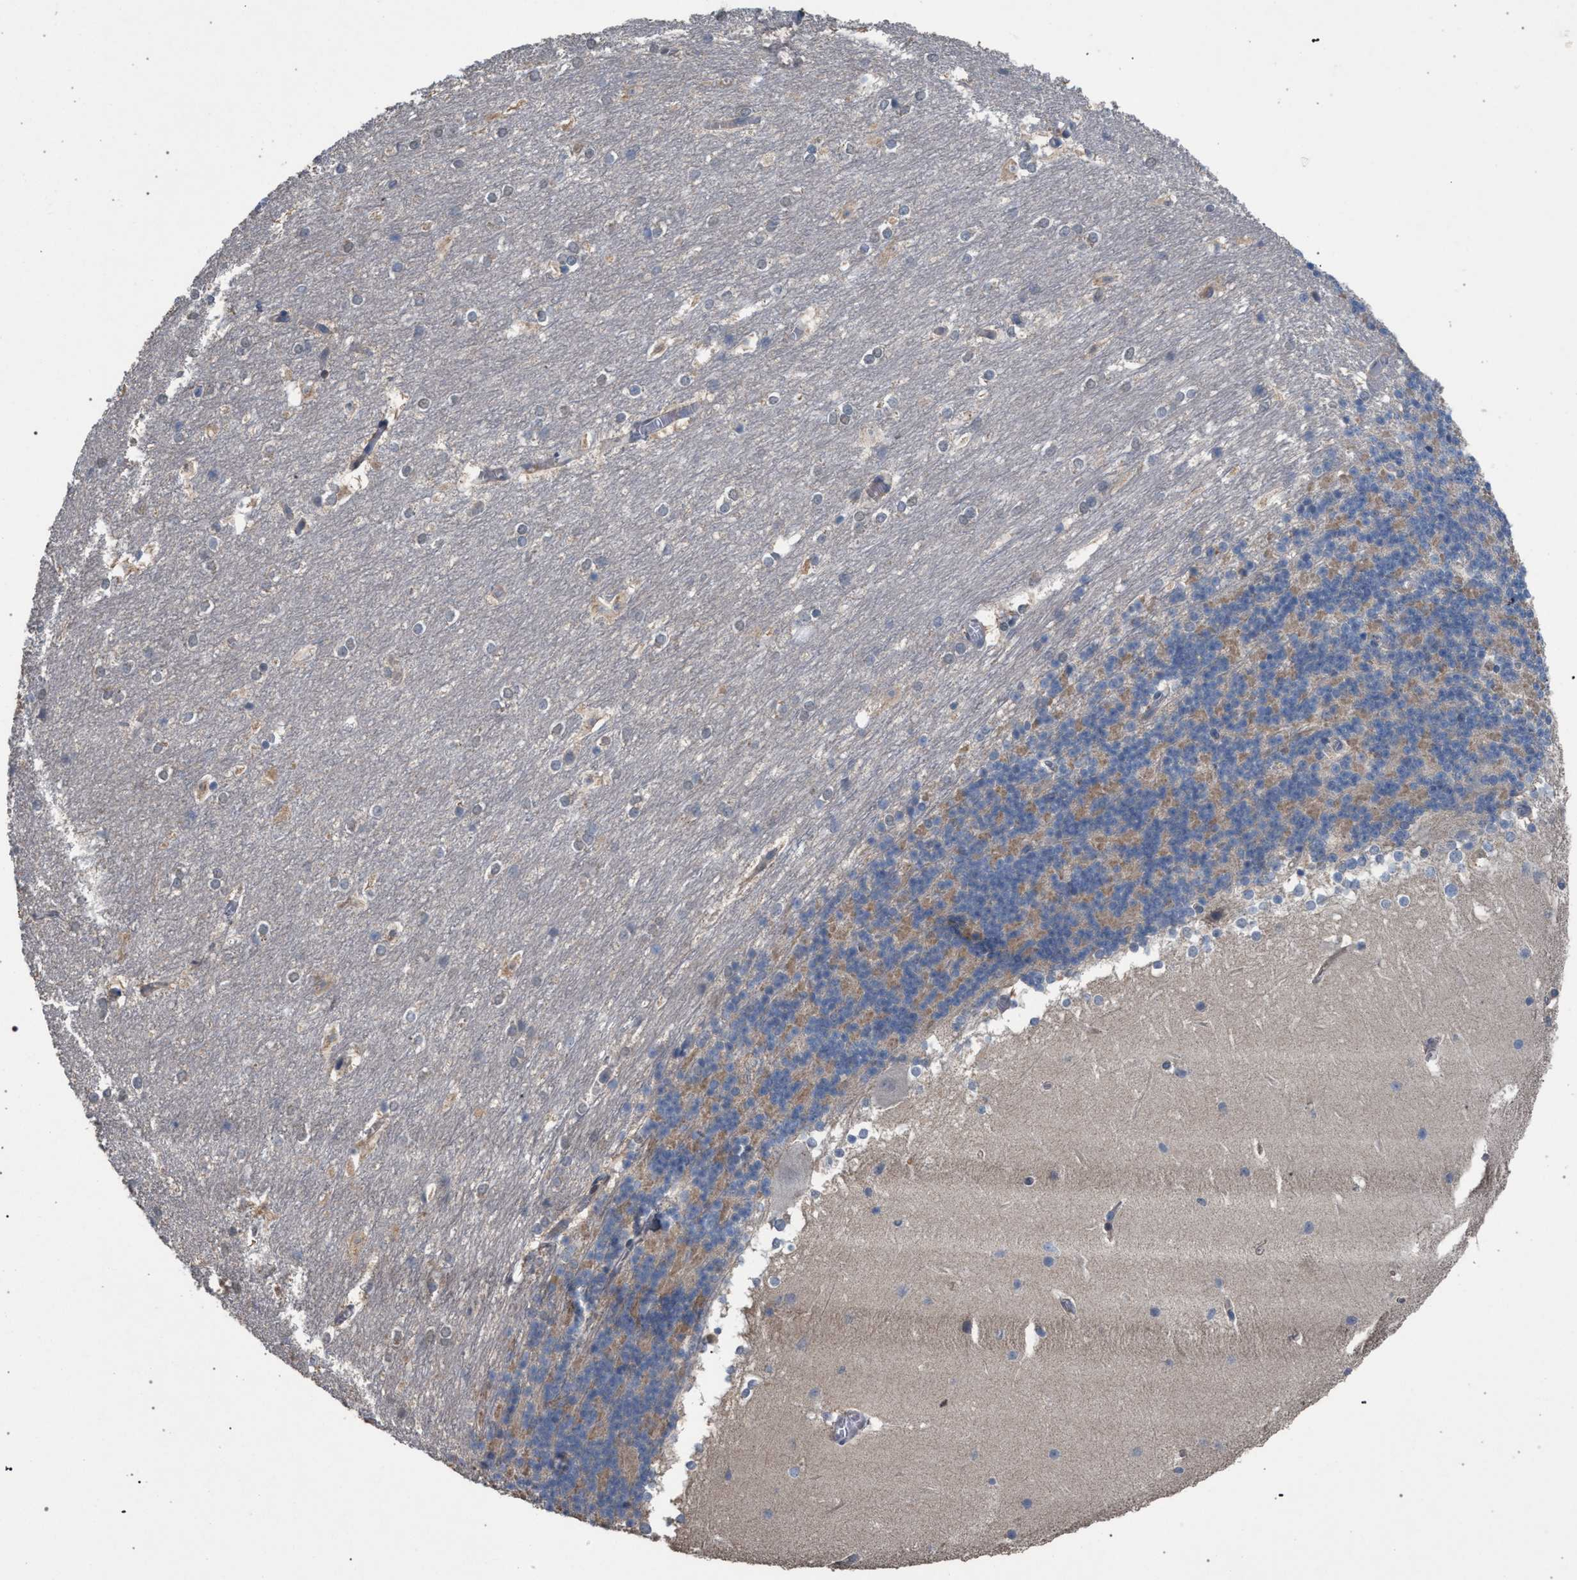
{"staining": {"intensity": "weak", "quantity": ">75%", "location": "cytoplasmic/membranous"}, "tissue": "cerebellum", "cell_type": "Cells in granular layer", "image_type": "normal", "snomed": [{"axis": "morphology", "description": "Normal tissue, NOS"}, {"axis": "topography", "description": "Cerebellum"}], "caption": "Immunohistochemical staining of normal human cerebellum reveals weak cytoplasmic/membranous protein staining in about >75% of cells in granular layer.", "gene": "TECPR1", "patient": {"sex": "female", "age": 19}}